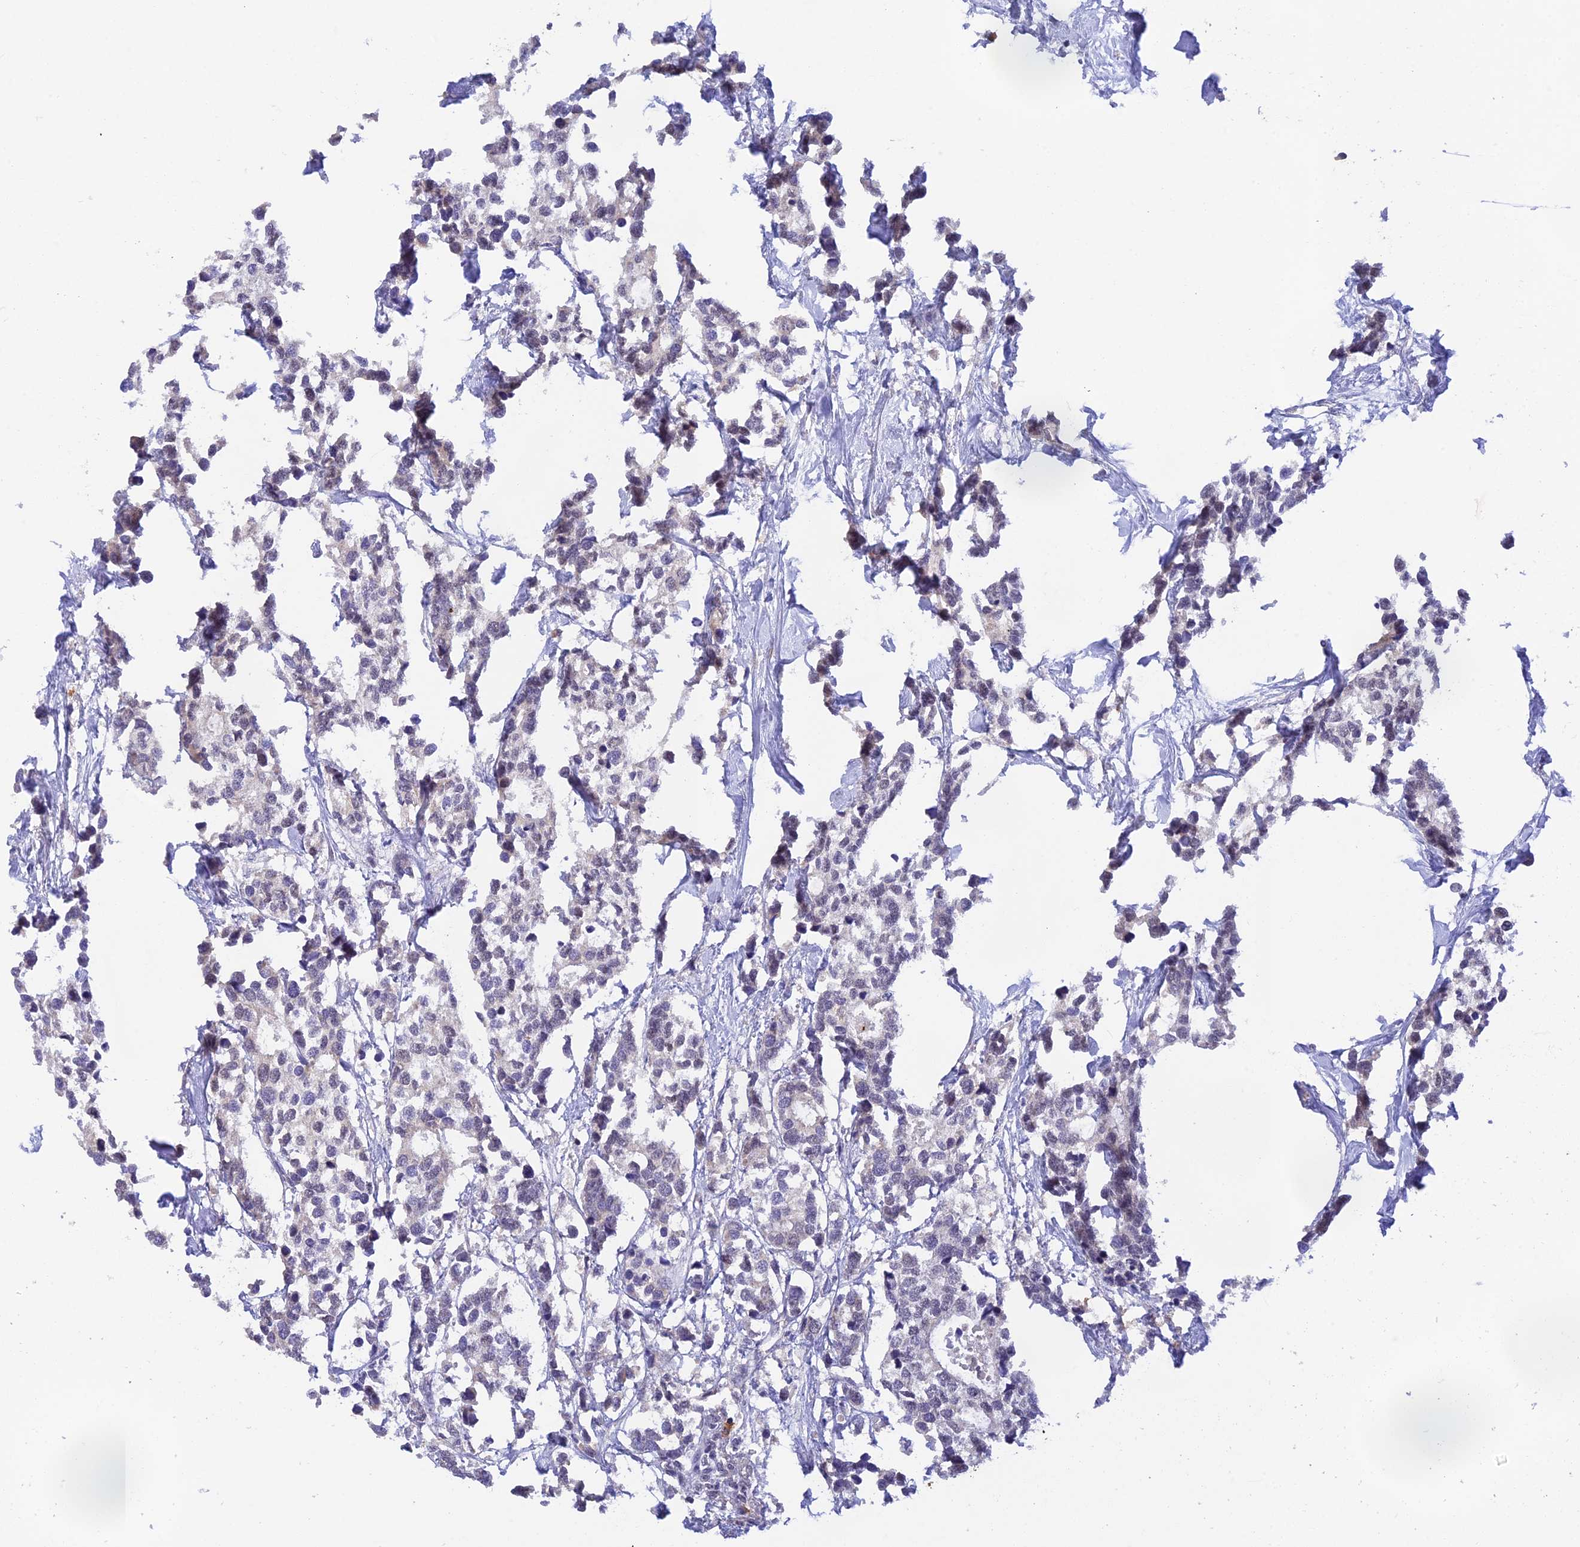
{"staining": {"intensity": "negative", "quantity": "none", "location": "none"}, "tissue": "breast cancer", "cell_type": "Tumor cells", "image_type": "cancer", "snomed": [{"axis": "morphology", "description": "Duct carcinoma"}, {"axis": "topography", "description": "Breast"}], "caption": "Protein analysis of breast intraductal carcinoma reveals no significant positivity in tumor cells.", "gene": "PEX16", "patient": {"sex": "female", "age": 83}}